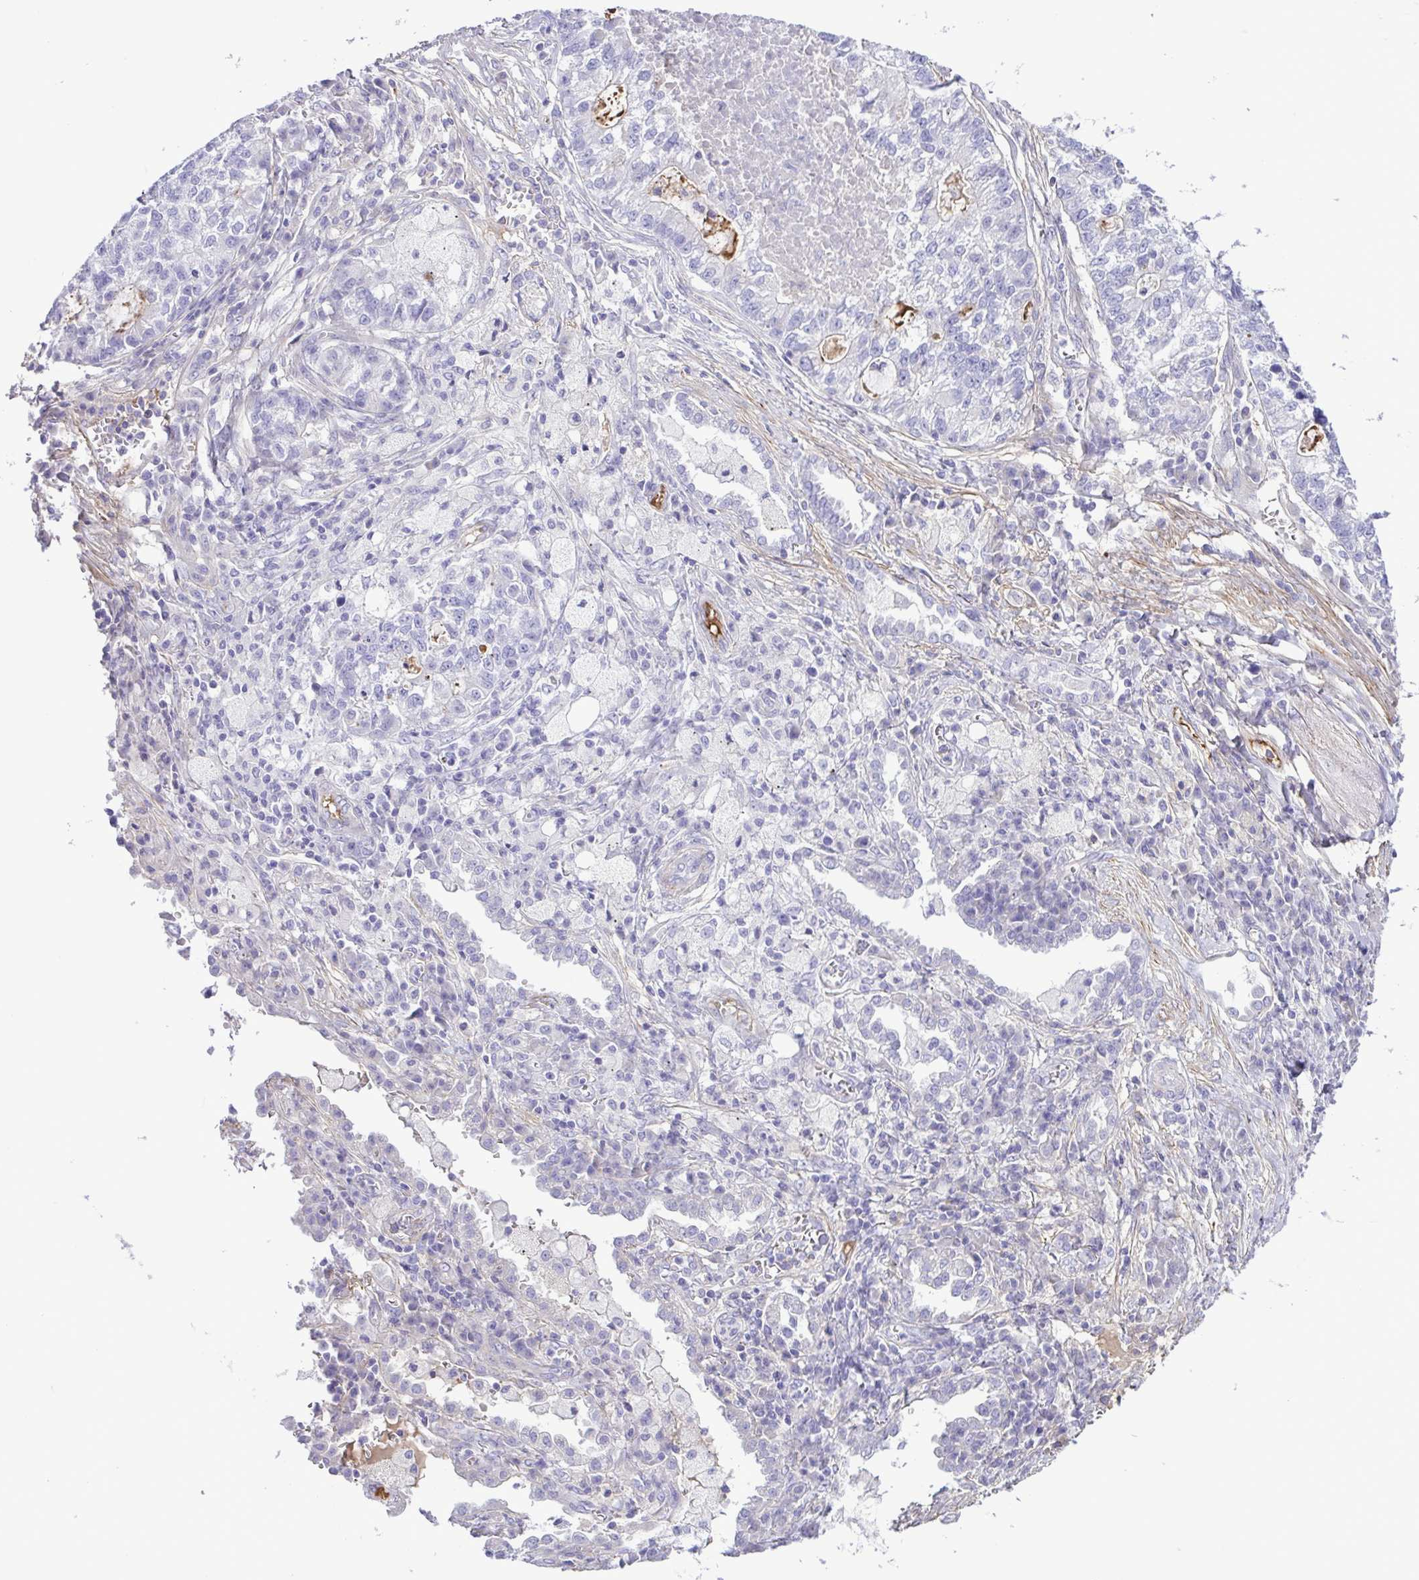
{"staining": {"intensity": "negative", "quantity": "none", "location": "none"}, "tissue": "lung cancer", "cell_type": "Tumor cells", "image_type": "cancer", "snomed": [{"axis": "morphology", "description": "Adenocarcinoma, NOS"}, {"axis": "topography", "description": "Lung"}], "caption": "There is no significant positivity in tumor cells of lung cancer (adenocarcinoma).", "gene": "GABBR2", "patient": {"sex": "male", "age": 57}}